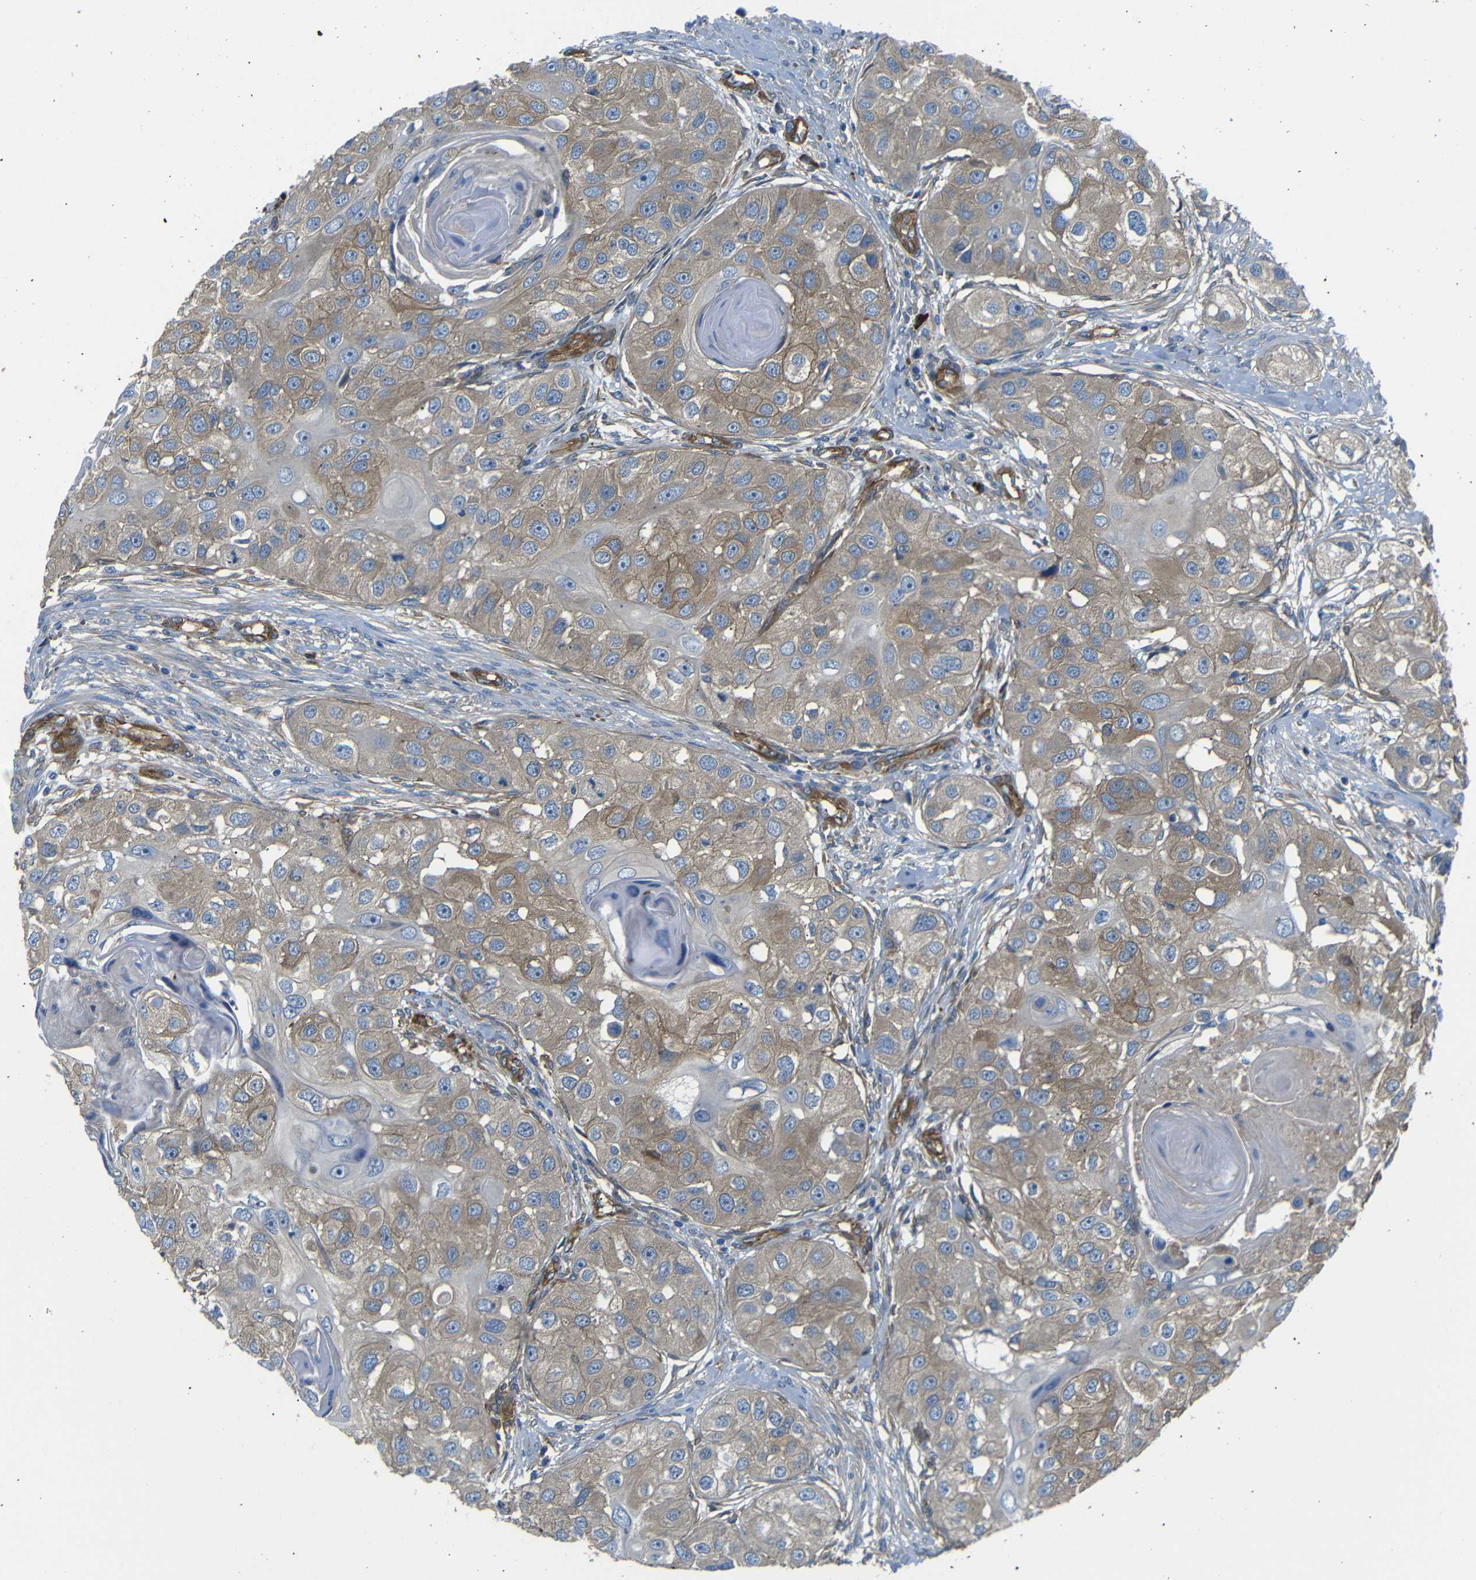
{"staining": {"intensity": "weak", "quantity": ">75%", "location": "cytoplasmic/membranous"}, "tissue": "head and neck cancer", "cell_type": "Tumor cells", "image_type": "cancer", "snomed": [{"axis": "morphology", "description": "Normal tissue, NOS"}, {"axis": "morphology", "description": "Squamous cell carcinoma, NOS"}, {"axis": "topography", "description": "Skeletal muscle"}, {"axis": "topography", "description": "Head-Neck"}], "caption": "A brown stain highlights weak cytoplasmic/membranous staining of a protein in head and neck cancer tumor cells. (DAB (3,3'-diaminobenzidine) = brown stain, brightfield microscopy at high magnification).", "gene": "MYO1B", "patient": {"sex": "male", "age": 51}}